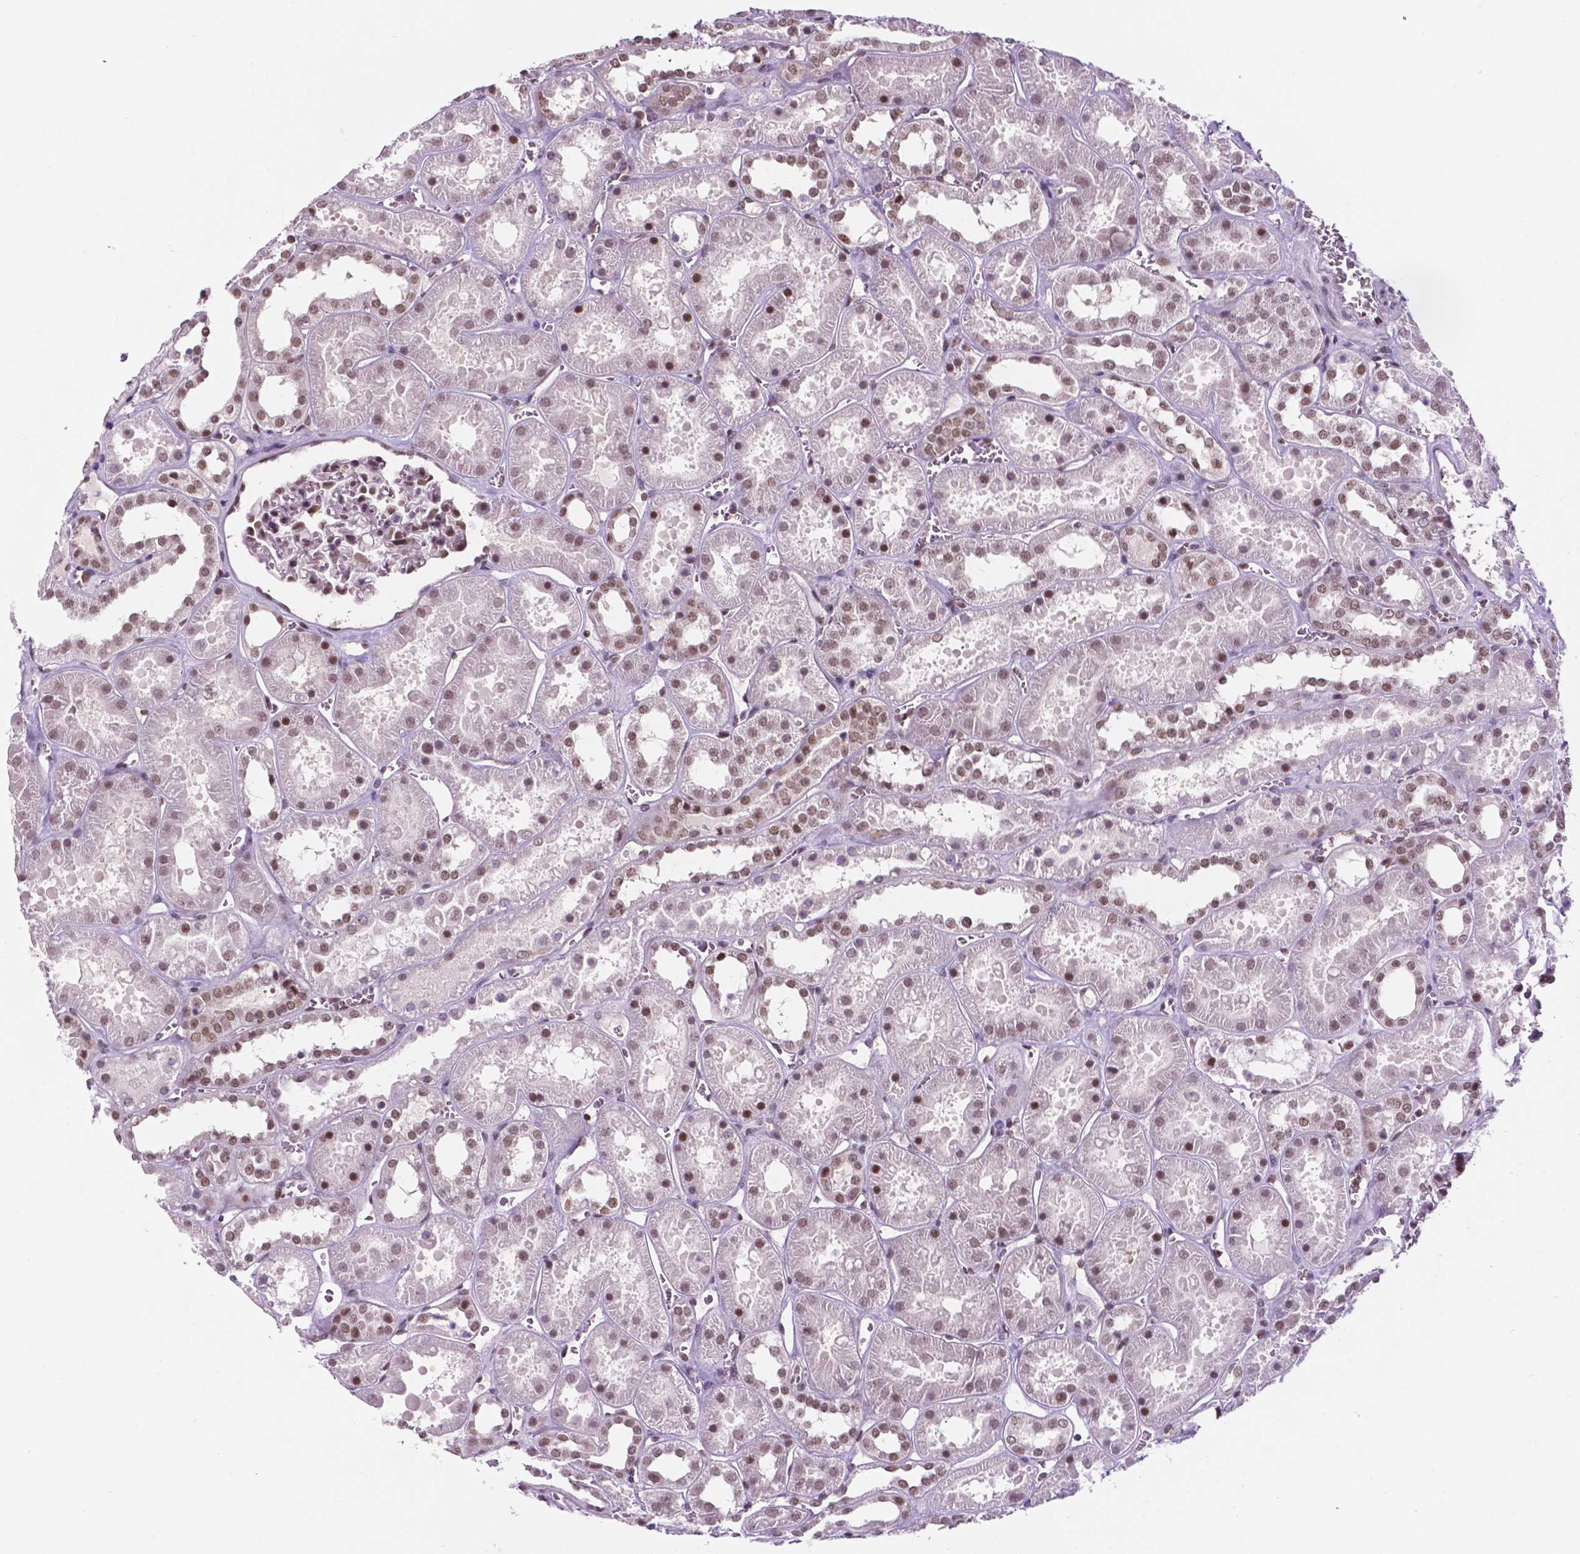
{"staining": {"intensity": "moderate", "quantity": "25%-75%", "location": "nuclear"}, "tissue": "kidney", "cell_type": "Cells in glomeruli", "image_type": "normal", "snomed": [{"axis": "morphology", "description": "Normal tissue, NOS"}, {"axis": "topography", "description": "Kidney"}], "caption": "Immunohistochemical staining of benign kidney displays moderate nuclear protein staining in approximately 25%-75% of cells in glomeruli.", "gene": "PER2", "patient": {"sex": "female", "age": 41}}